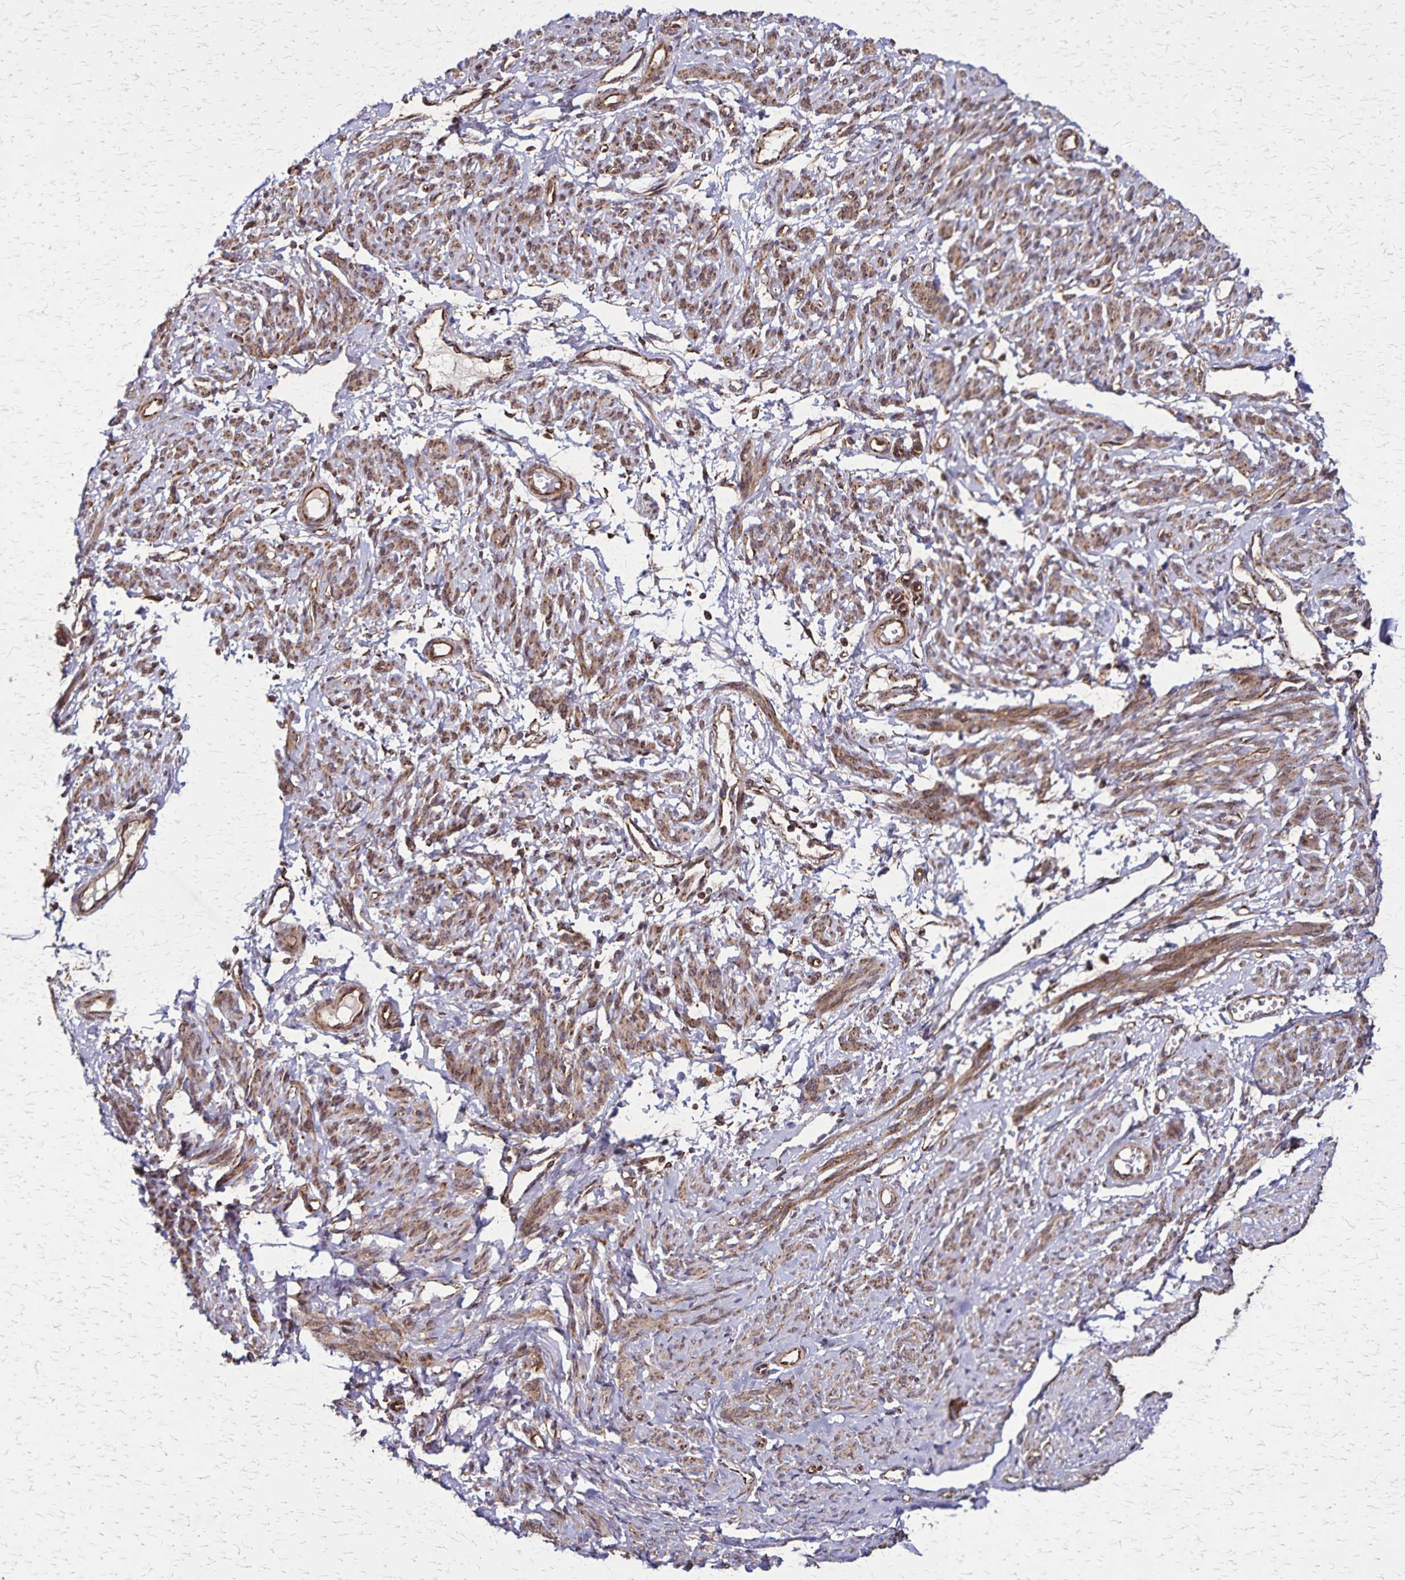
{"staining": {"intensity": "moderate", "quantity": ">75%", "location": "cytoplasmic/membranous,nuclear"}, "tissue": "smooth muscle", "cell_type": "Smooth muscle cells", "image_type": "normal", "snomed": [{"axis": "morphology", "description": "Normal tissue, NOS"}, {"axis": "topography", "description": "Smooth muscle"}], "caption": "A high-resolution photomicrograph shows IHC staining of benign smooth muscle, which displays moderate cytoplasmic/membranous,nuclear positivity in approximately >75% of smooth muscle cells. (DAB IHC with brightfield microscopy, high magnification).", "gene": "NFS1", "patient": {"sex": "female", "age": 65}}